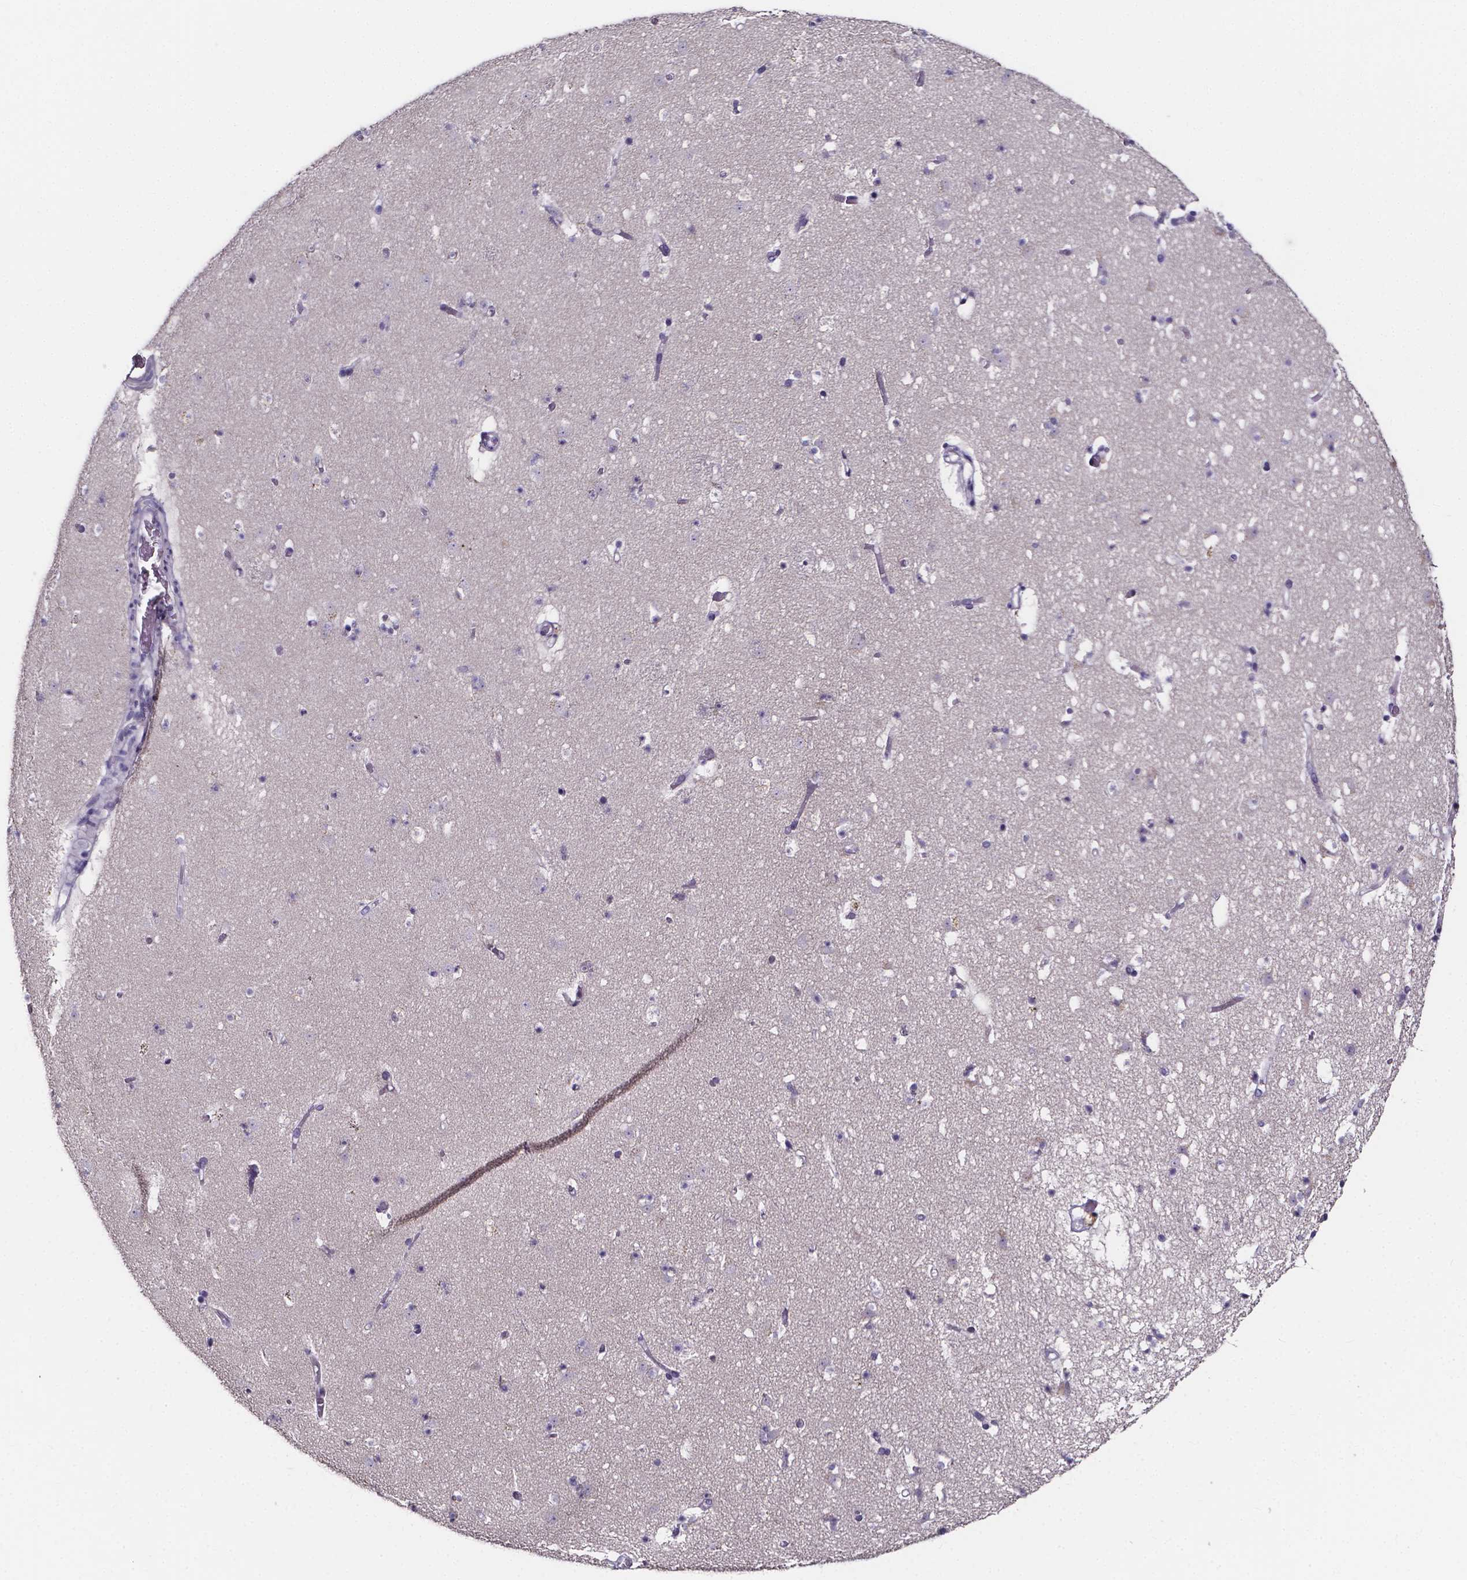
{"staining": {"intensity": "negative", "quantity": "none", "location": "none"}, "tissue": "caudate", "cell_type": "Glial cells", "image_type": "normal", "snomed": [{"axis": "morphology", "description": "Normal tissue, NOS"}, {"axis": "topography", "description": "Lateral ventricle wall"}], "caption": "The image demonstrates no significant positivity in glial cells of caudate. Brightfield microscopy of IHC stained with DAB (3,3'-diaminobenzidine) (brown) and hematoxylin (blue), captured at high magnification.", "gene": "THEMIS", "patient": {"sex": "female", "age": 42}}